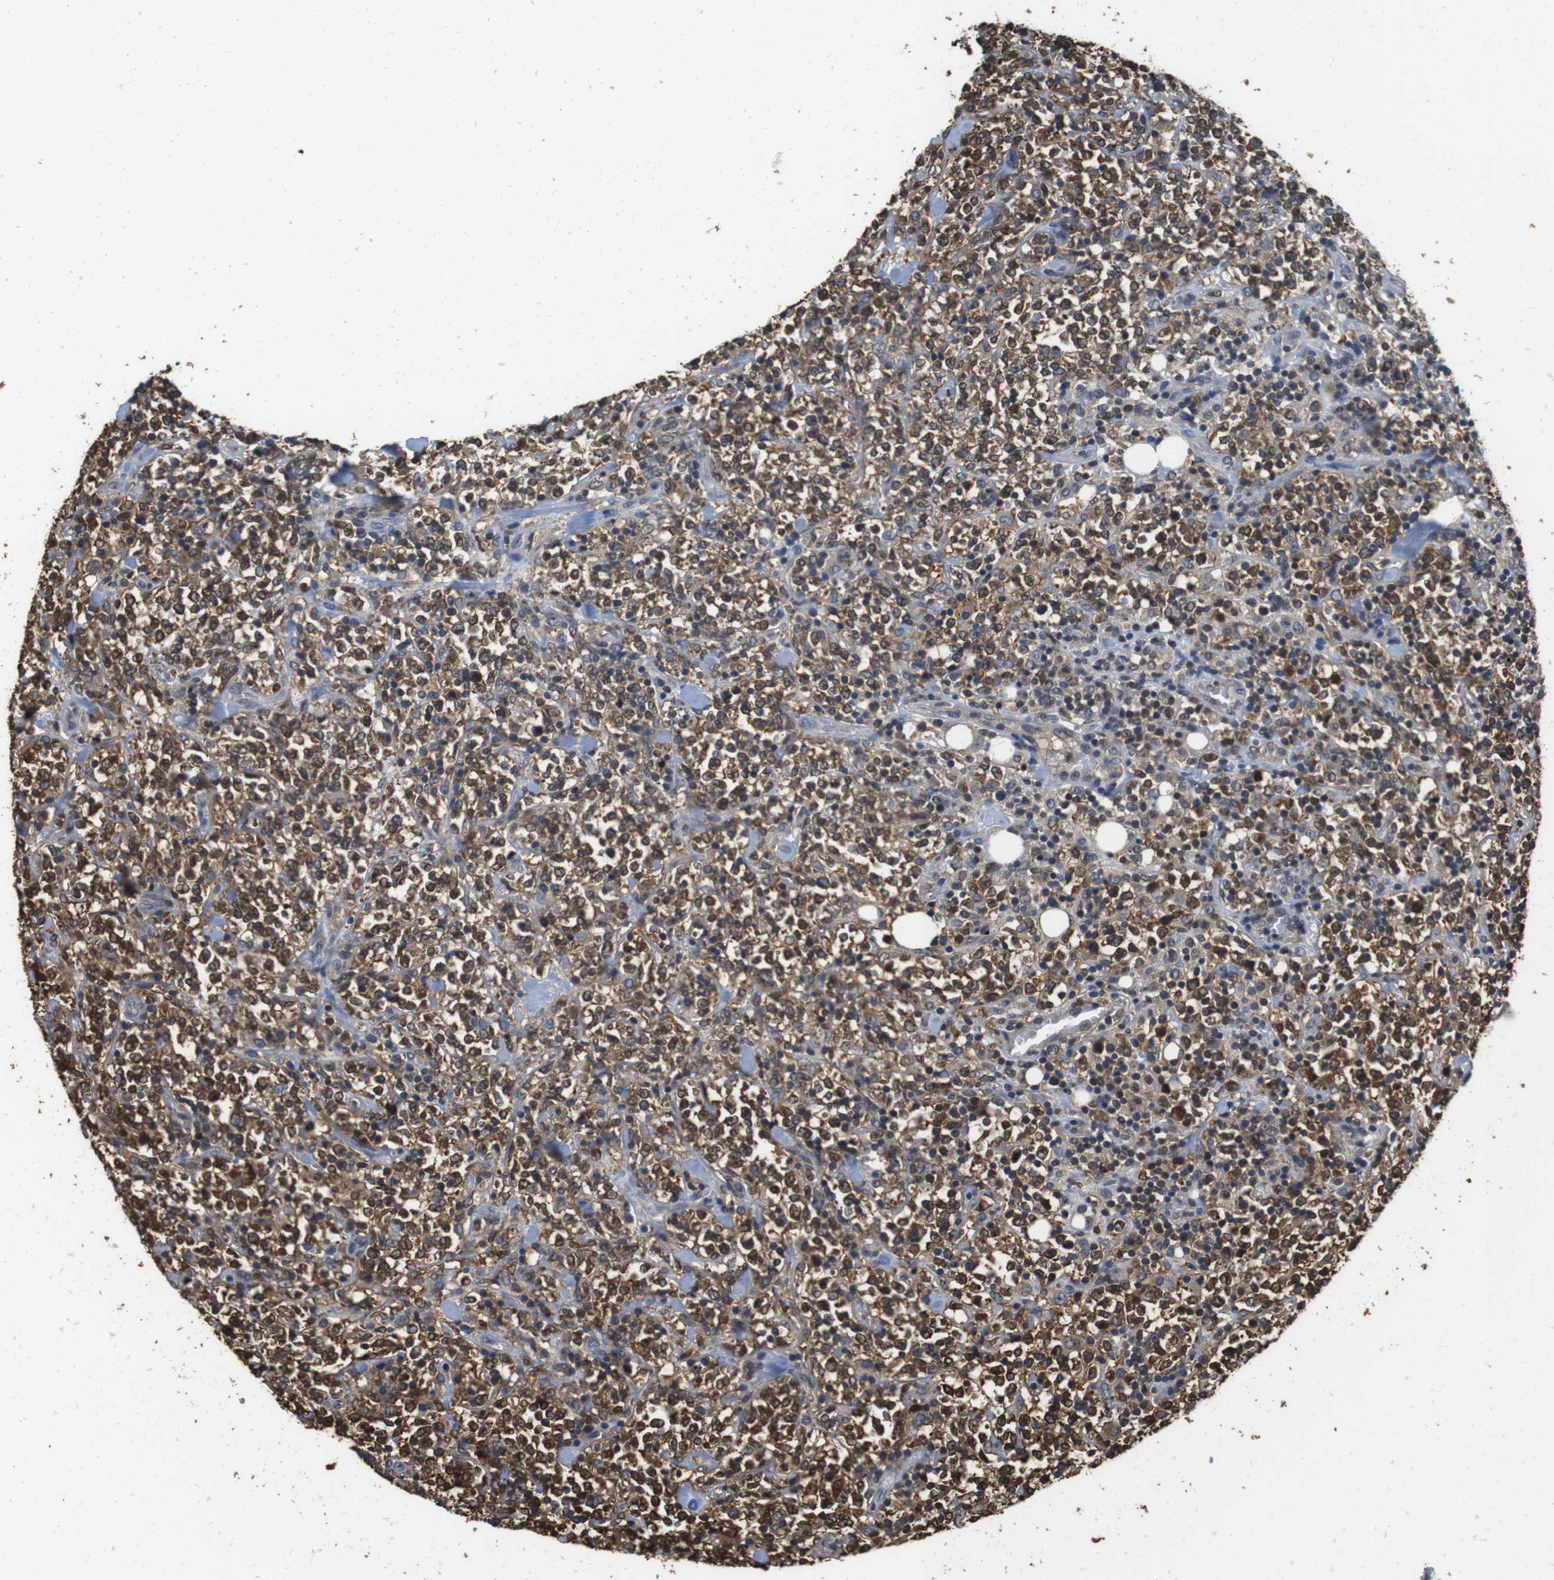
{"staining": {"intensity": "moderate", "quantity": ">75%", "location": "cytoplasmic/membranous,nuclear"}, "tissue": "lymphoma", "cell_type": "Tumor cells", "image_type": "cancer", "snomed": [{"axis": "morphology", "description": "Malignant lymphoma, non-Hodgkin's type, High grade"}, {"axis": "topography", "description": "Soft tissue"}], "caption": "High-grade malignant lymphoma, non-Hodgkin's type stained for a protein shows moderate cytoplasmic/membranous and nuclear positivity in tumor cells.", "gene": "LDHA", "patient": {"sex": "male", "age": 18}}